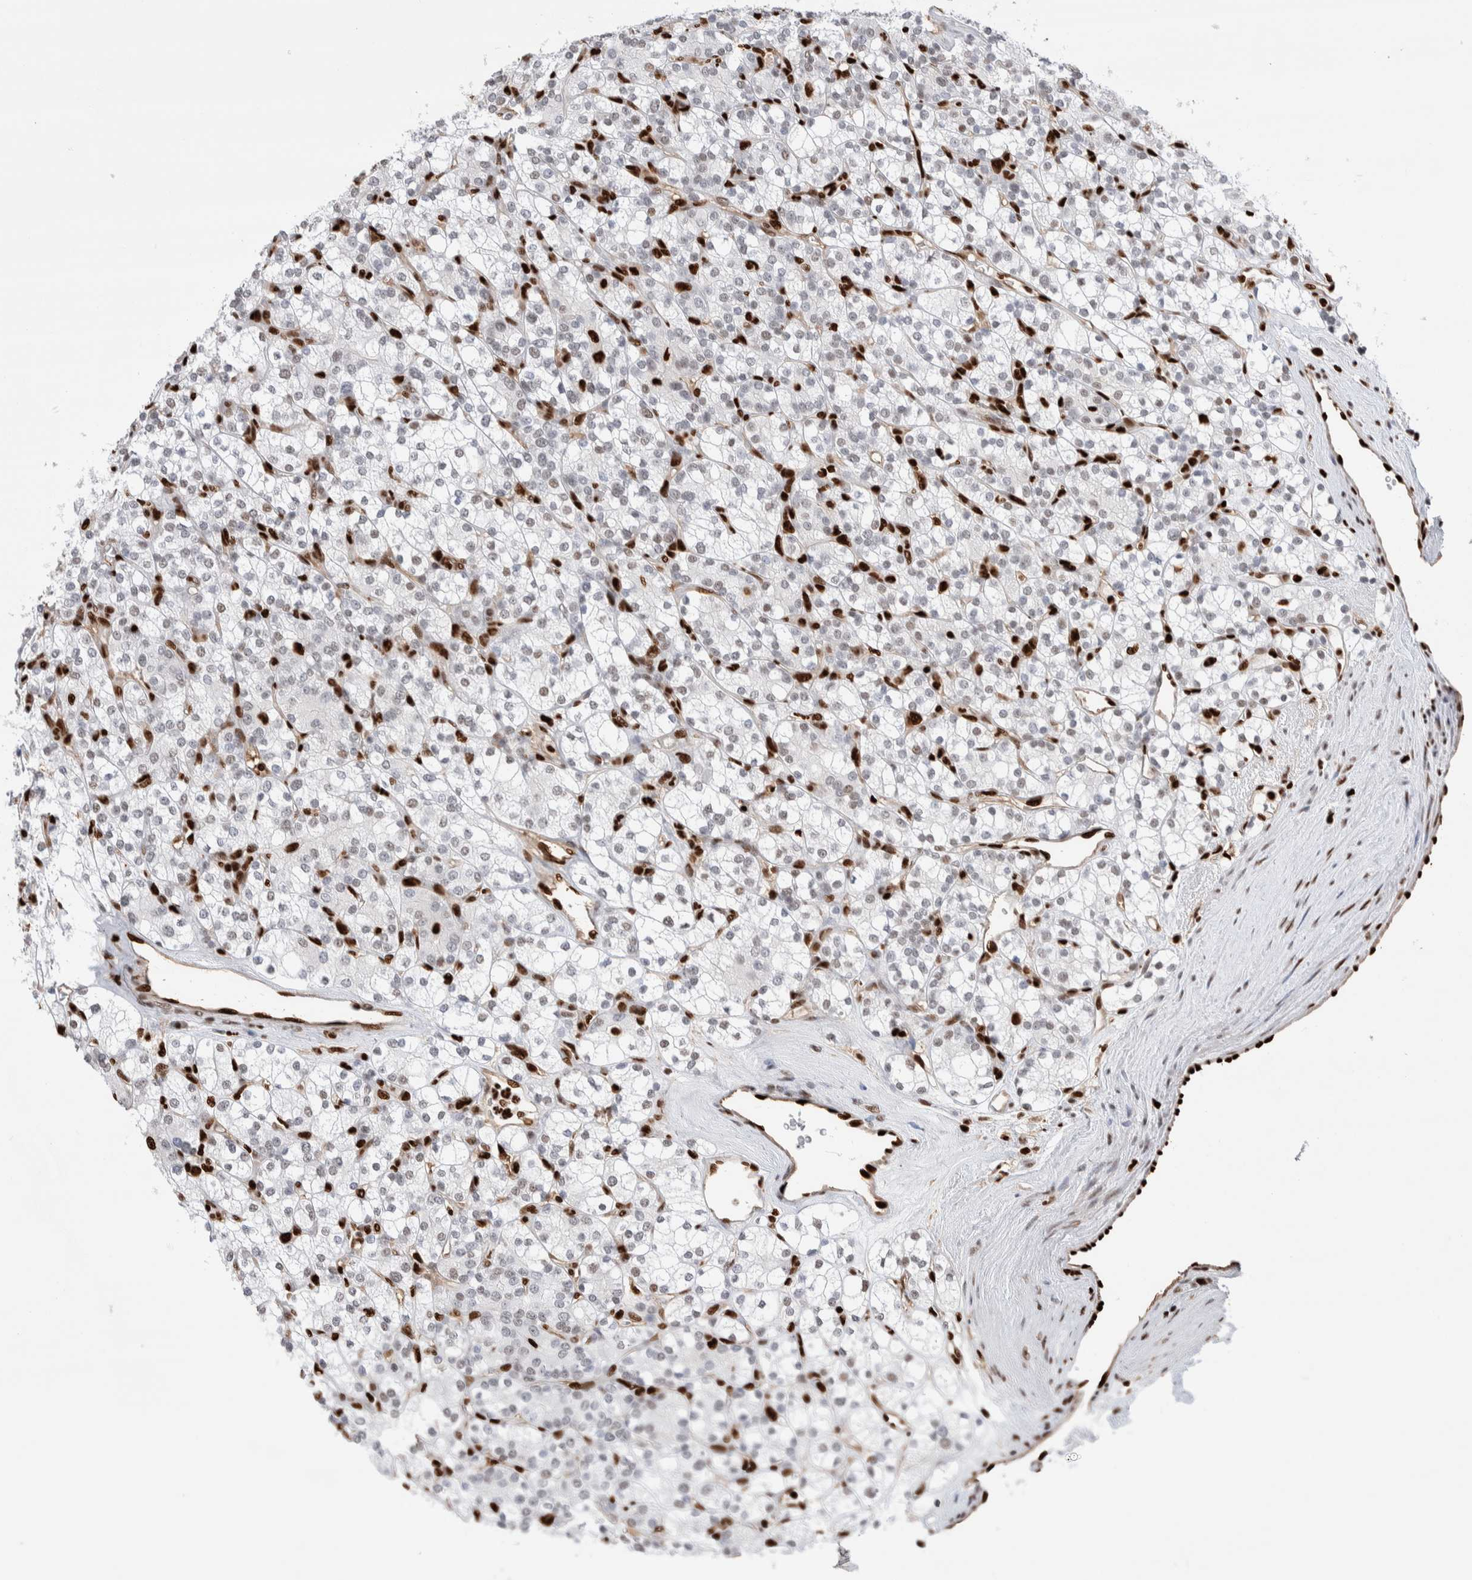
{"staining": {"intensity": "weak", "quantity": "<25%", "location": "nuclear"}, "tissue": "renal cancer", "cell_type": "Tumor cells", "image_type": "cancer", "snomed": [{"axis": "morphology", "description": "Adenocarcinoma, NOS"}, {"axis": "topography", "description": "Kidney"}], "caption": "A high-resolution histopathology image shows IHC staining of renal cancer (adenocarcinoma), which exhibits no significant staining in tumor cells.", "gene": "RNASEK-C17orf49", "patient": {"sex": "male", "age": 77}}